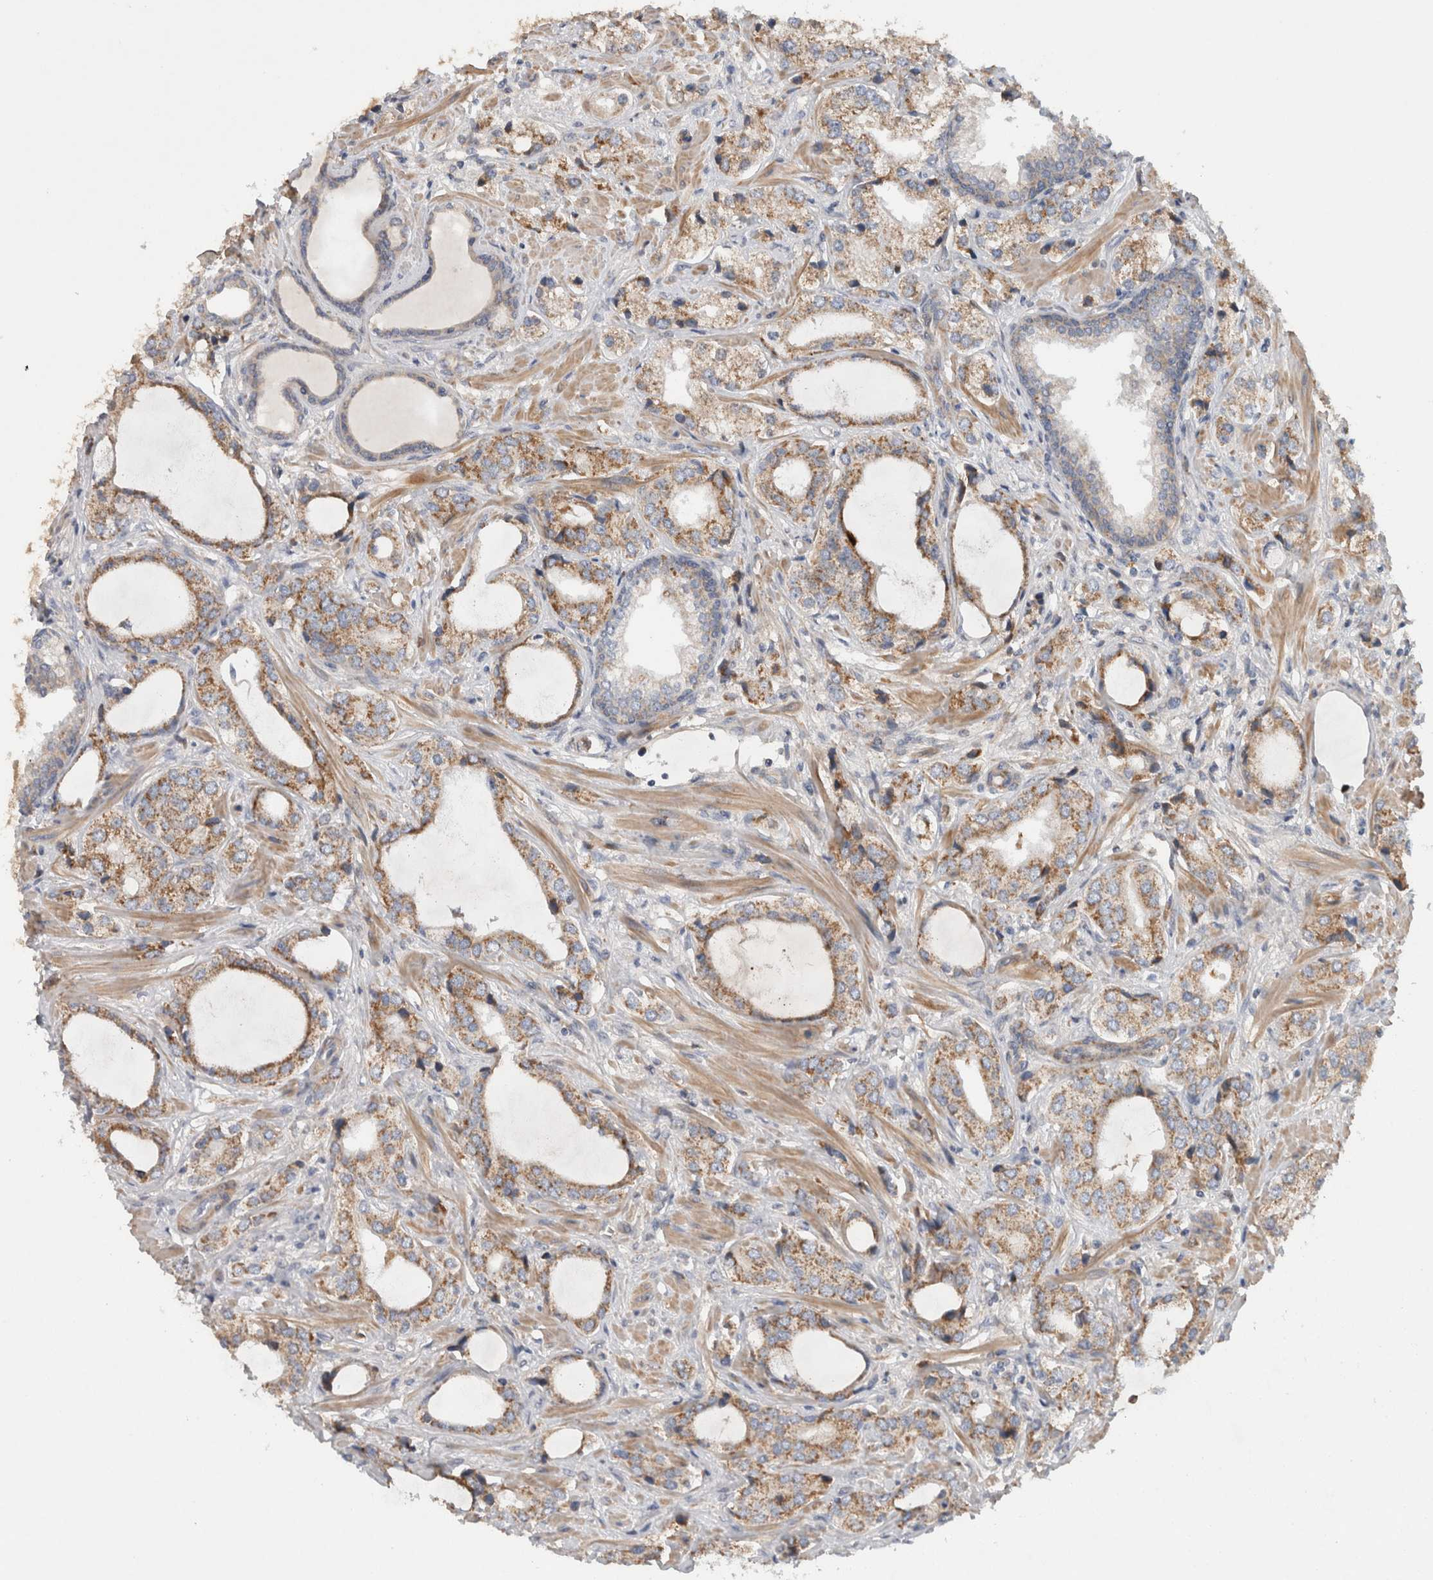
{"staining": {"intensity": "moderate", "quantity": ">75%", "location": "cytoplasmic/membranous"}, "tissue": "prostate cancer", "cell_type": "Tumor cells", "image_type": "cancer", "snomed": [{"axis": "morphology", "description": "Adenocarcinoma, High grade"}, {"axis": "topography", "description": "Prostate"}], "caption": "Immunohistochemistry (IHC) histopathology image of adenocarcinoma (high-grade) (prostate) stained for a protein (brown), which reveals medium levels of moderate cytoplasmic/membranous expression in about >75% of tumor cells.", "gene": "MRPS28", "patient": {"sex": "male", "age": 66}}